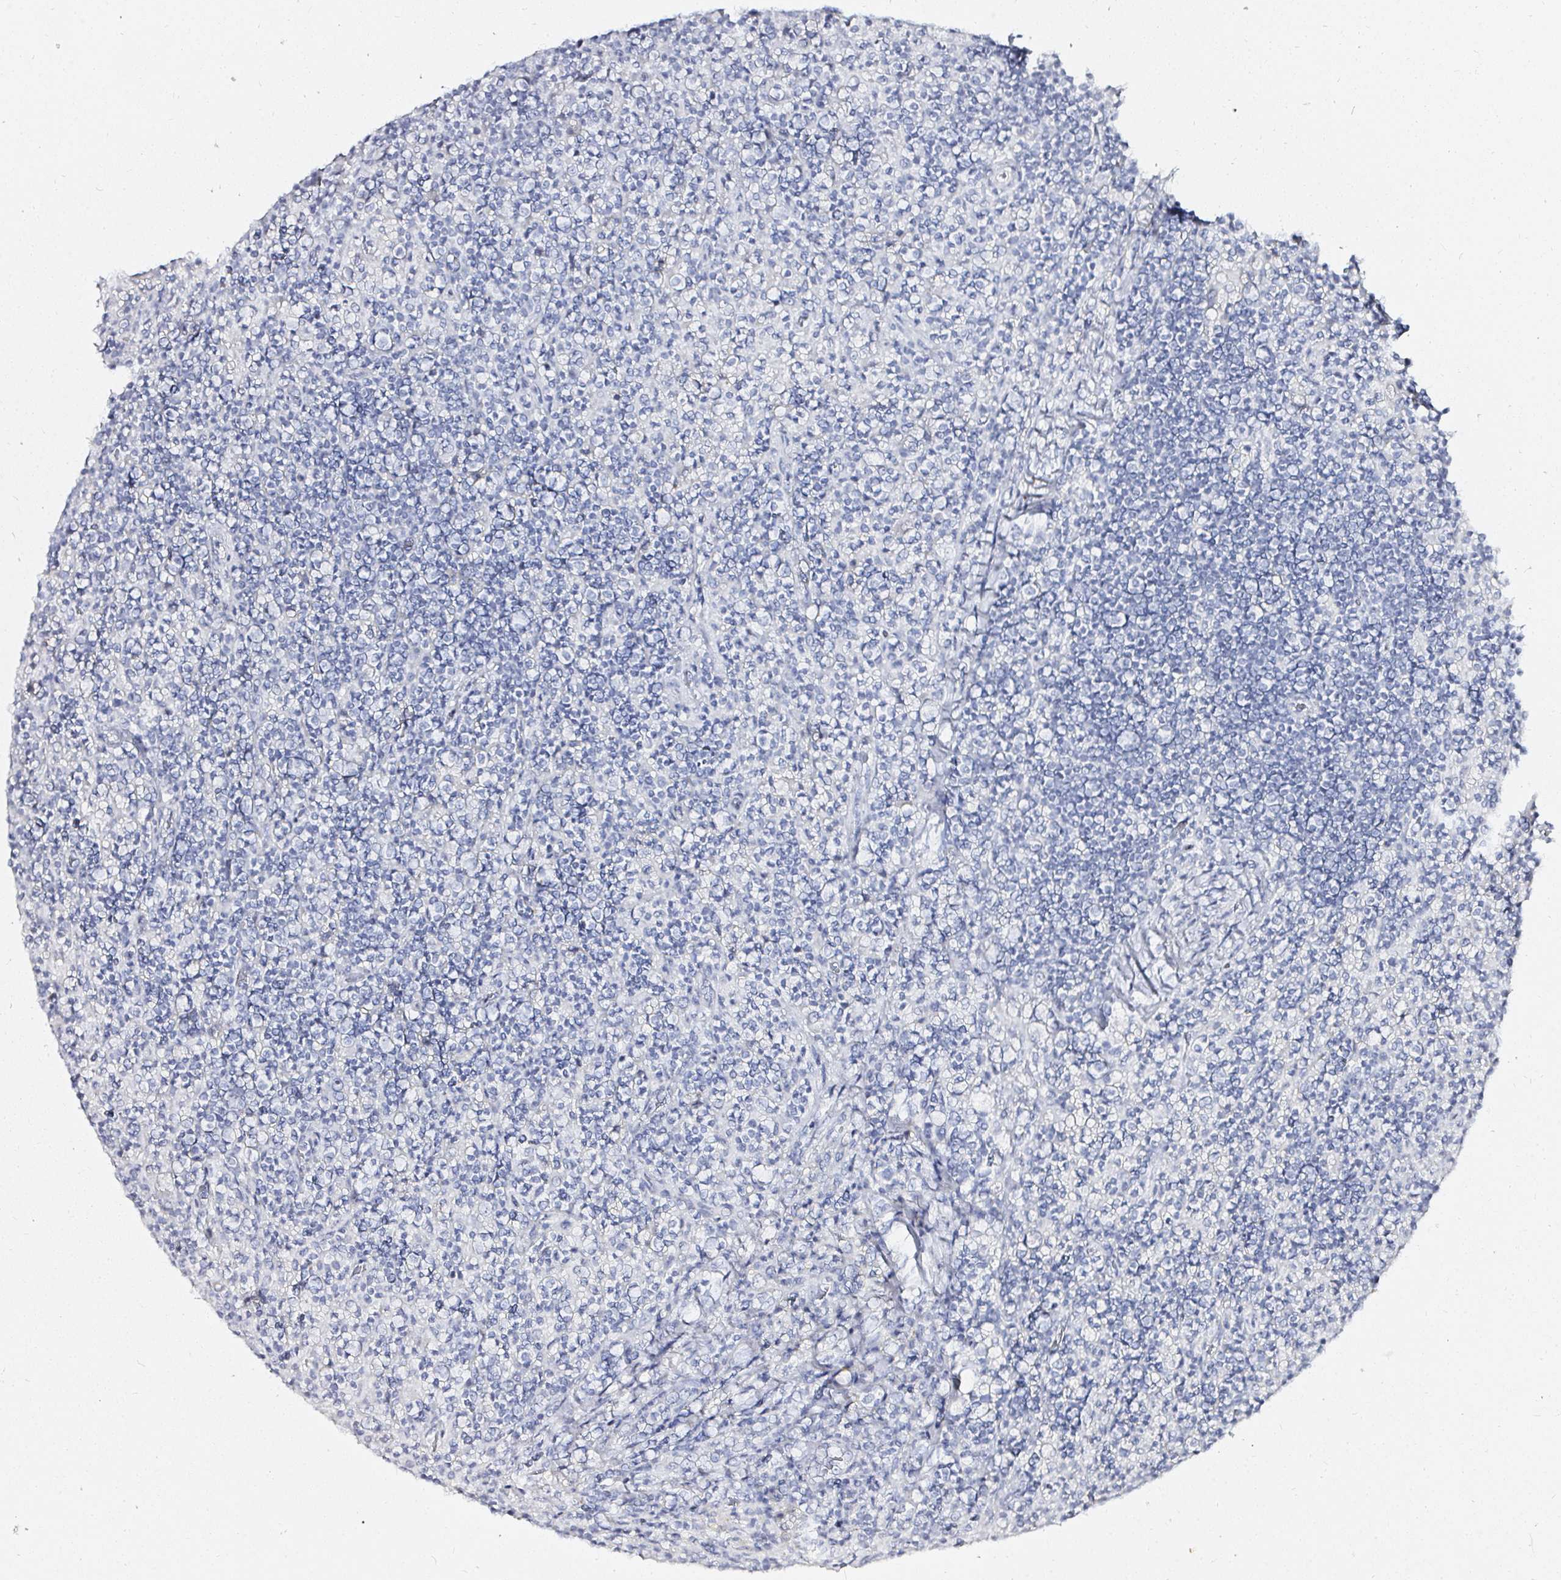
{"staining": {"intensity": "negative", "quantity": "none", "location": "none"}, "tissue": "lymphoma", "cell_type": "Tumor cells", "image_type": "cancer", "snomed": [{"axis": "morphology", "description": "Hodgkin's disease, NOS"}, {"axis": "topography", "description": "Lymph node"}], "caption": "Hodgkin's disease was stained to show a protein in brown. There is no significant expression in tumor cells.", "gene": "ACAN", "patient": {"sex": "male", "age": 70}}